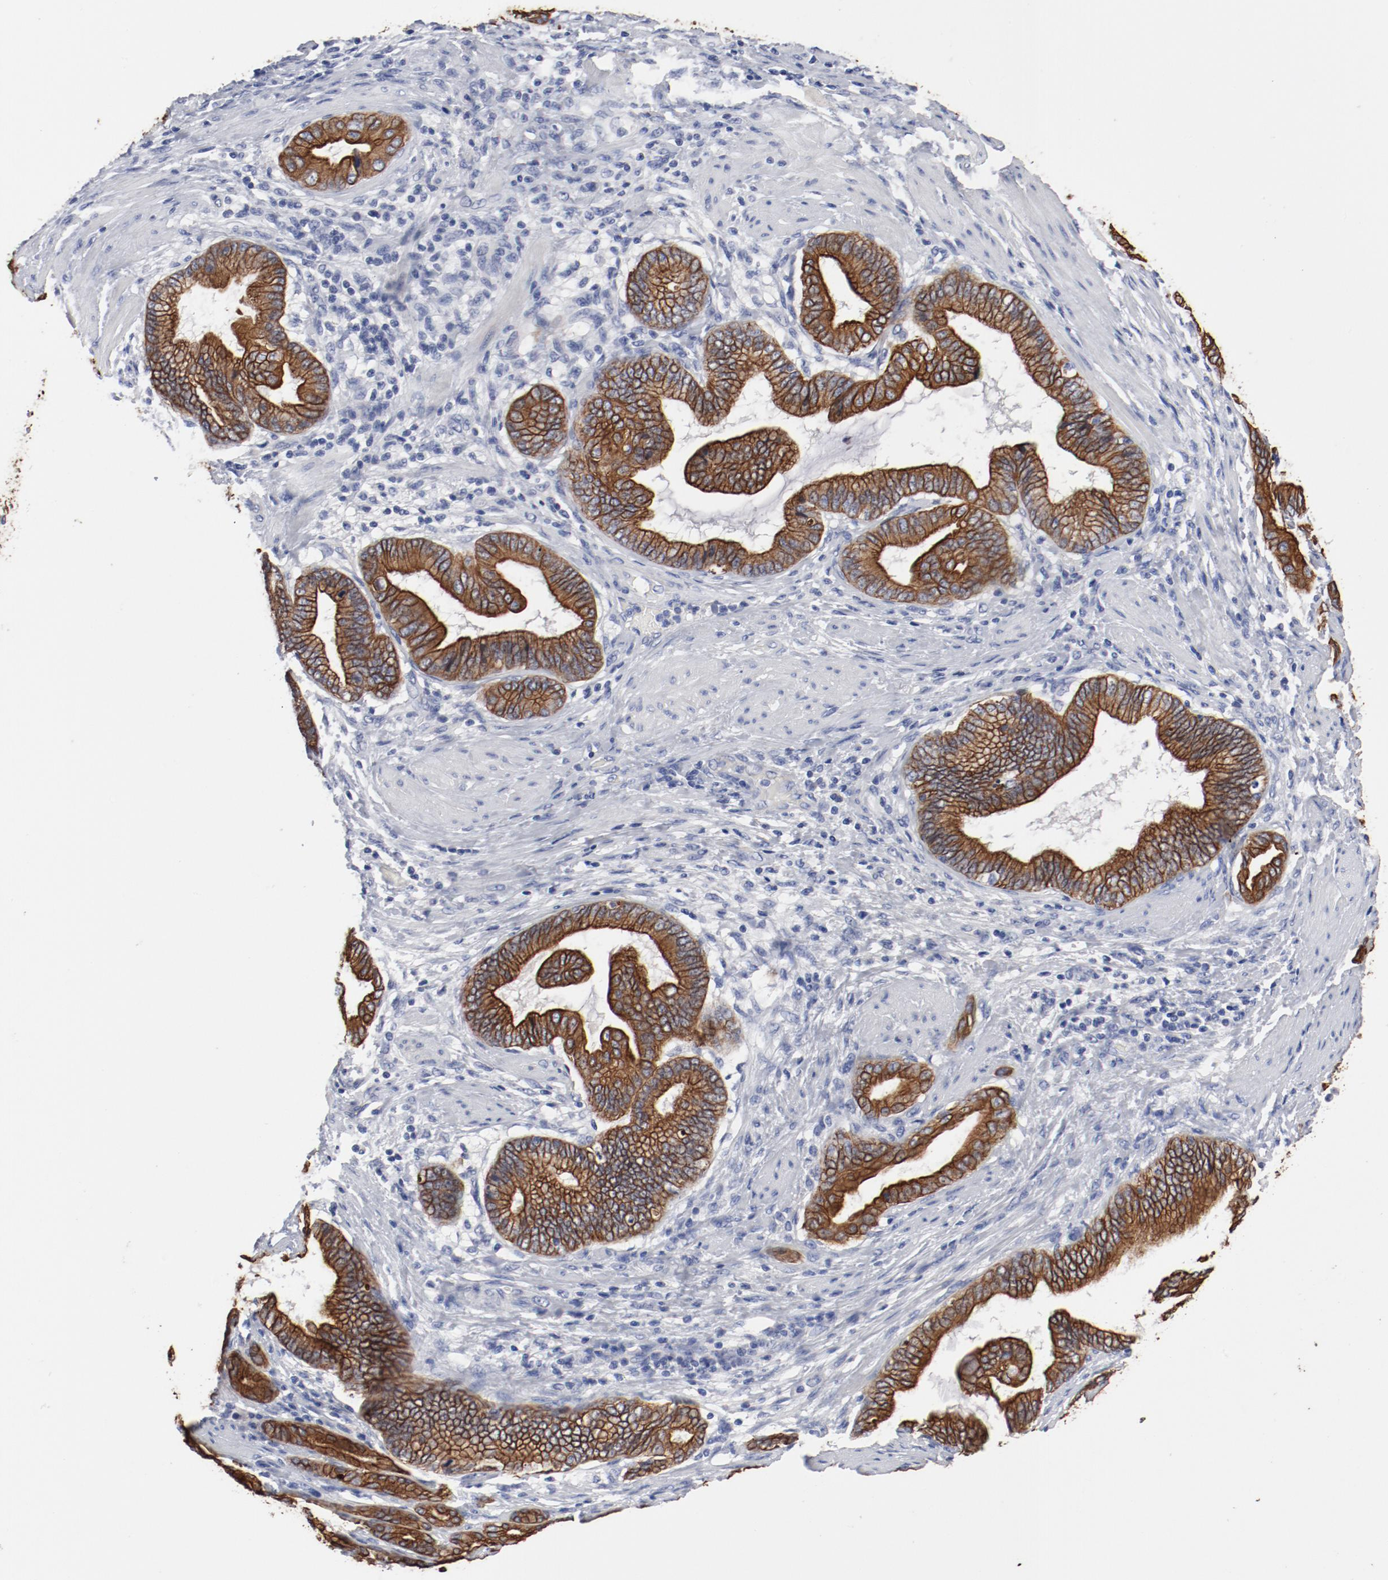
{"staining": {"intensity": "strong", "quantity": ">75%", "location": "cytoplasmic/membranous"}, "tissue": "pancreatic cancer", "cell_type": "Tumor cells", "image_type": "cancer", "snomed": [{"axis": "morphology", "description": "Adenocarcinoma, NOS"}, {"axis": "topography", "description": "Pancreas"}], "caption": "This is an image of immunohistochemistry staining of pancreatic adenocarcinoma, which shows strong positivity in the cytoplasmic/membranous of tumor cells.", "gene": "TSPAN6", "patient": {"sex": "female", "age": 64}}